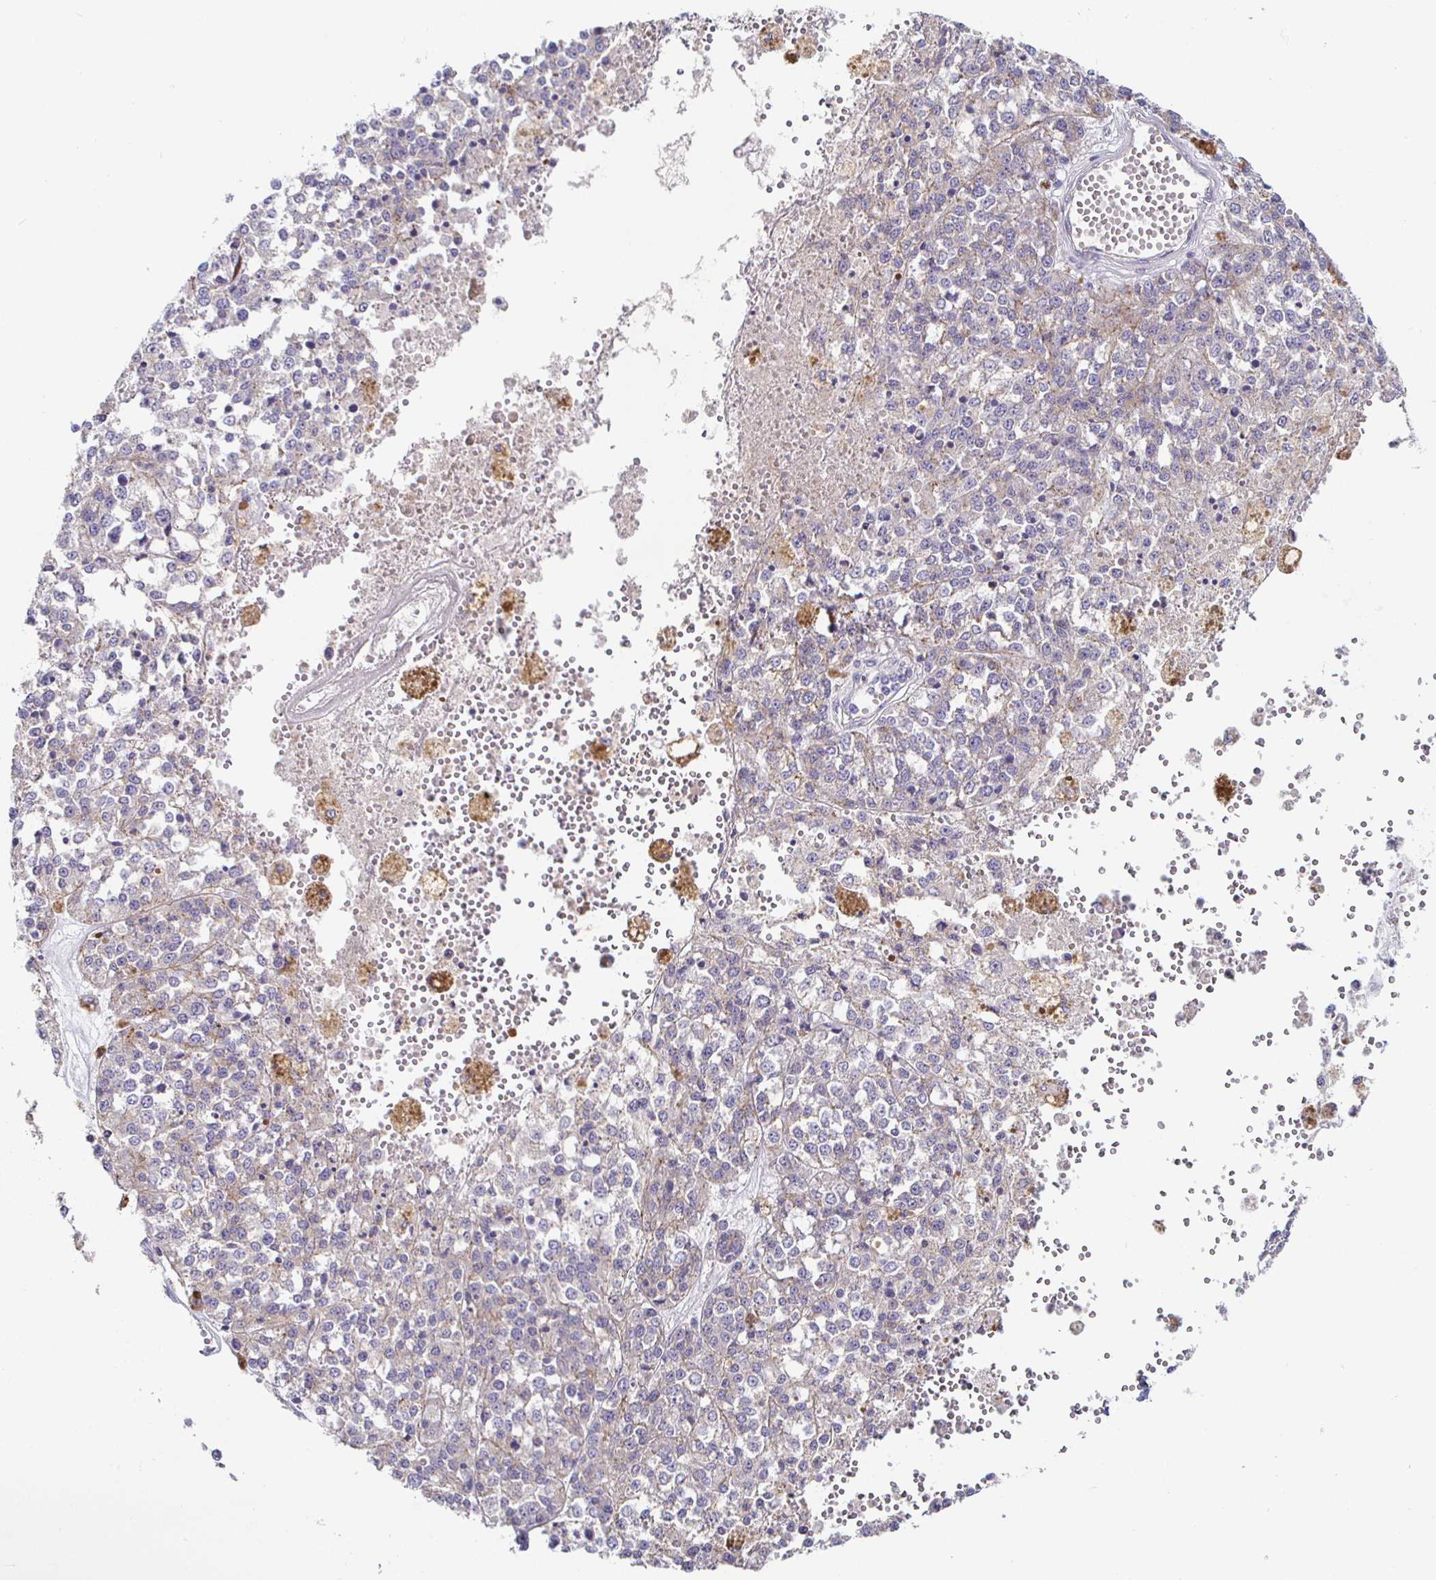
{"staining": {"intensity": "weak", "quantity": "<25%", "location": "cytoplasmic/membranous"}, "tissue": "melanoma", "cell_type": "Tumor cells", "image_type": "cancer", "snomed": [{"axis": "morphology", "description": "Malignant melanoma, Metastatic site"}, {"axis": "topography", "description": "Lymph node"}], "caption": "Tumor cells are negative for protein expression in human malignant melanoma (metastatic site). Brightfield microscopy of immunohistochemistry stained with DAB (3,3'-diaminobenzidine) (brown) and hematoxylin (blue), captured at high magnification.", "gene": "PIWIL3", "patient": {"sex": "female", "age": 64}}